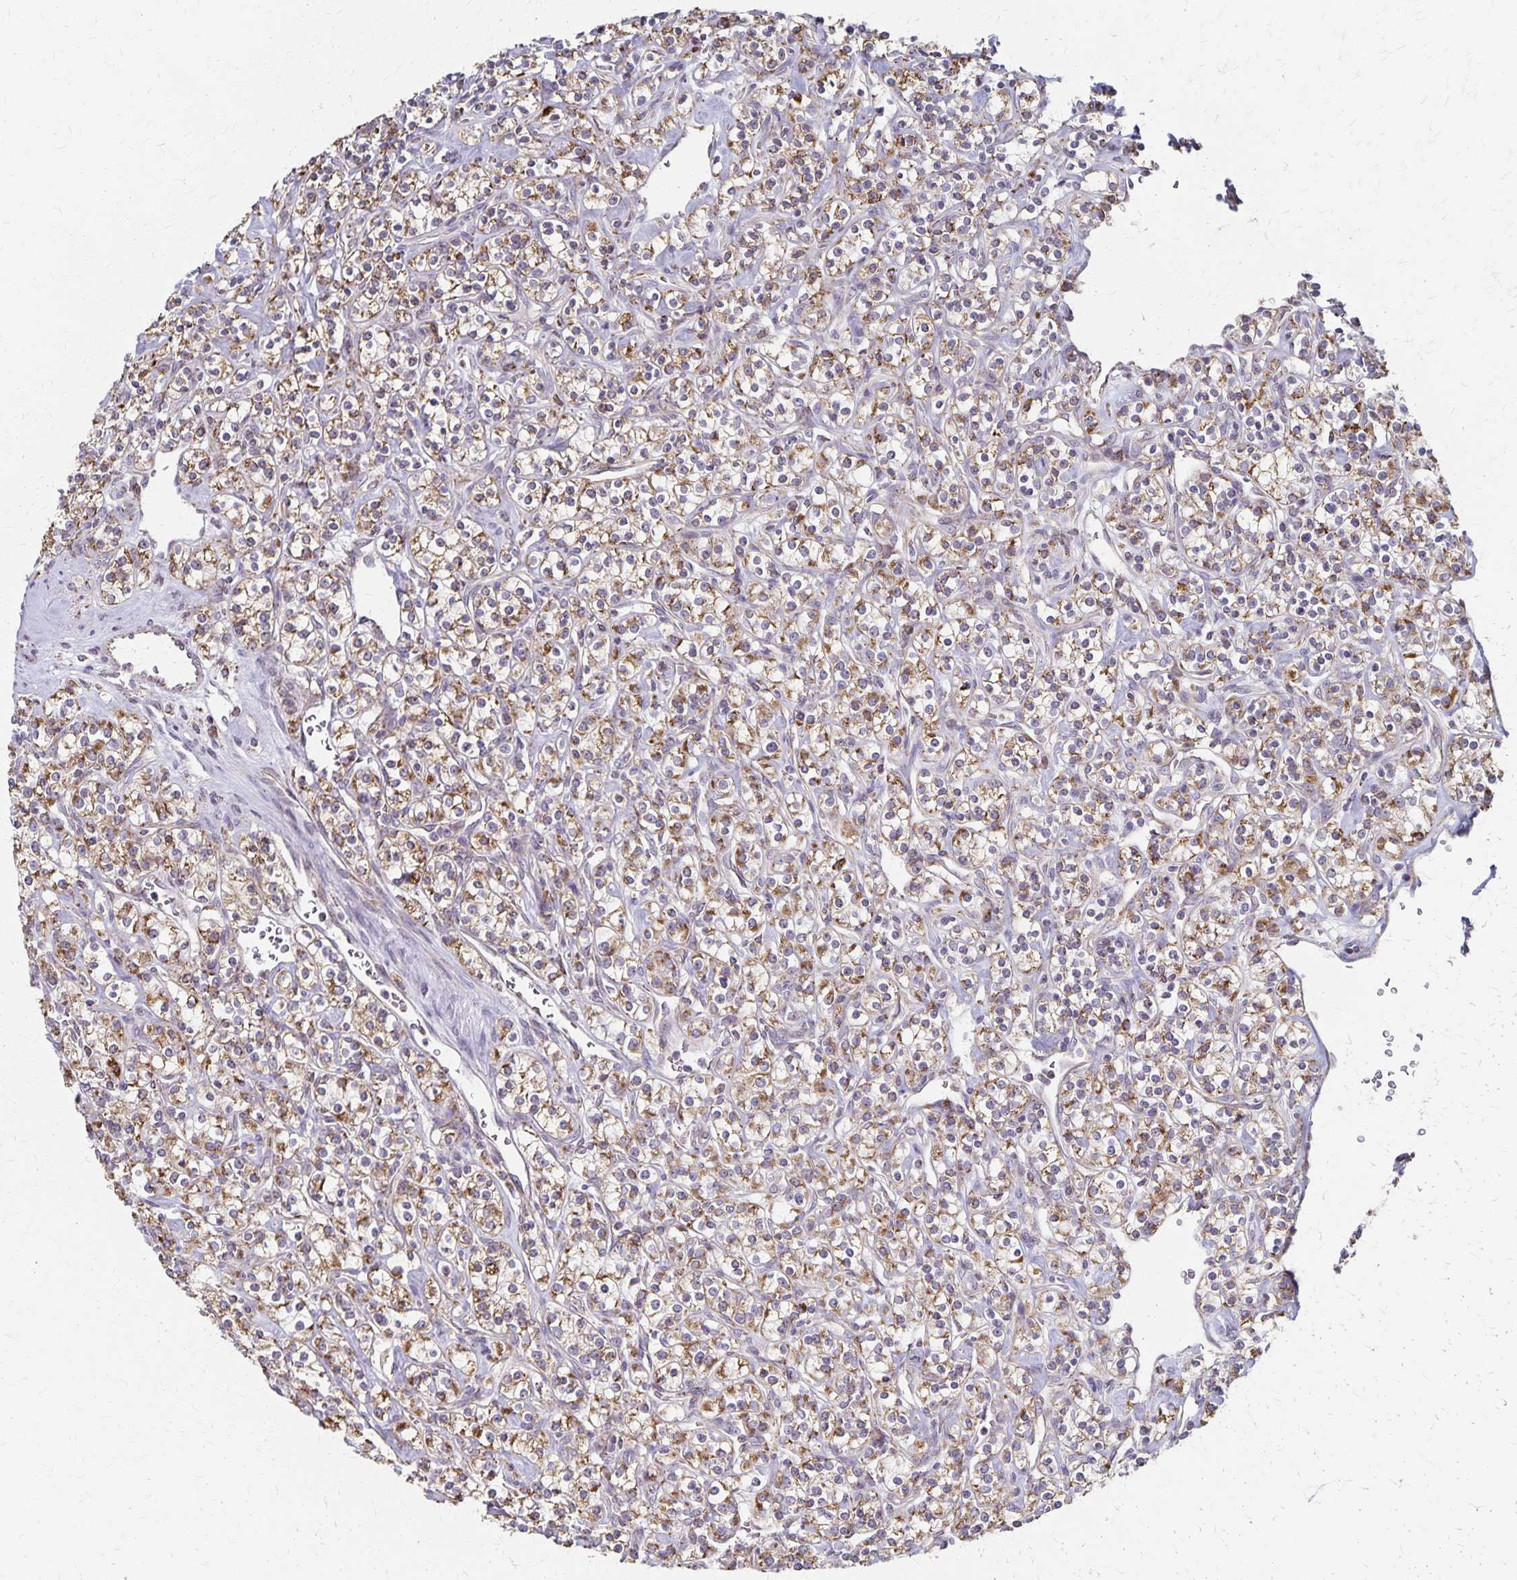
{"staining": {"intensity": "moderate", "quantity": ">75%", "location": "cytoplasmic/membranous"}, "tissue": "renal cancer", "cell_type": "Tumor cells", "image_type": "cancer", "snomed": [{"axis": "morphology", "description": "Adenocarcinoma, NOS"}, {"axis": "topography", "description": "Kidney"}], "caption": "Renal adenocarcinoma stained with a protein marker reveals moderate staining in tumor cells.", "gene": "DYRK4", "patient": {"sex": "male", "age": 77}}